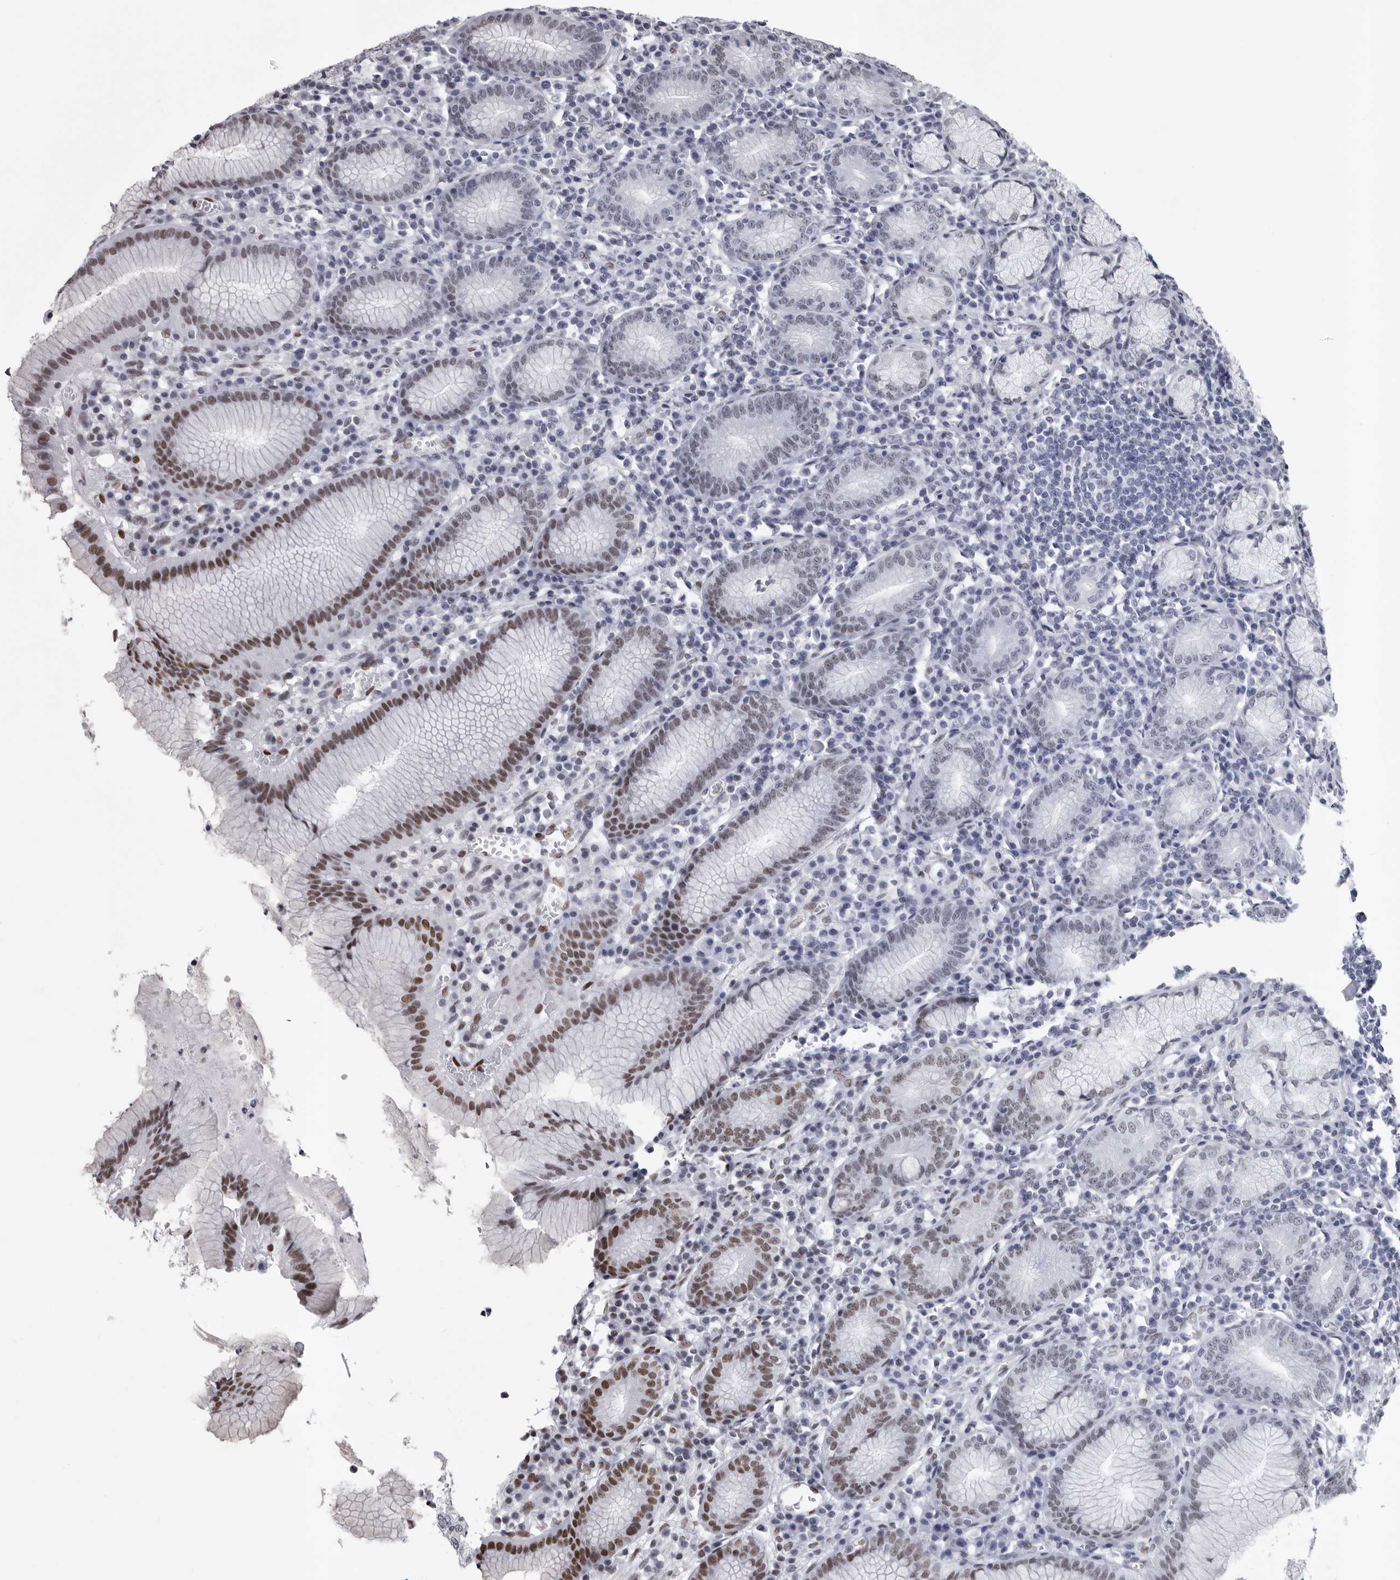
{"staining": {"intensity": "moderate", "quantity": "<25%", "location": "nuclear"}, "tissue": "stomach", "cell_type": "Glandular cells", "image_type": "normal", "snomed": [{"axis": "morphology", "description": "Normal tissue, NOS"}, {"axis": "topography", "description": "Stomach"}], "caption": "There is low levels of moderate nuclear staining in glandular cells of unremarkable stomach, as demonstrated by immunohistochemical staining (brown color).", "gene": "NUMA1", "patient": {"sex": "male", "age": 55}}